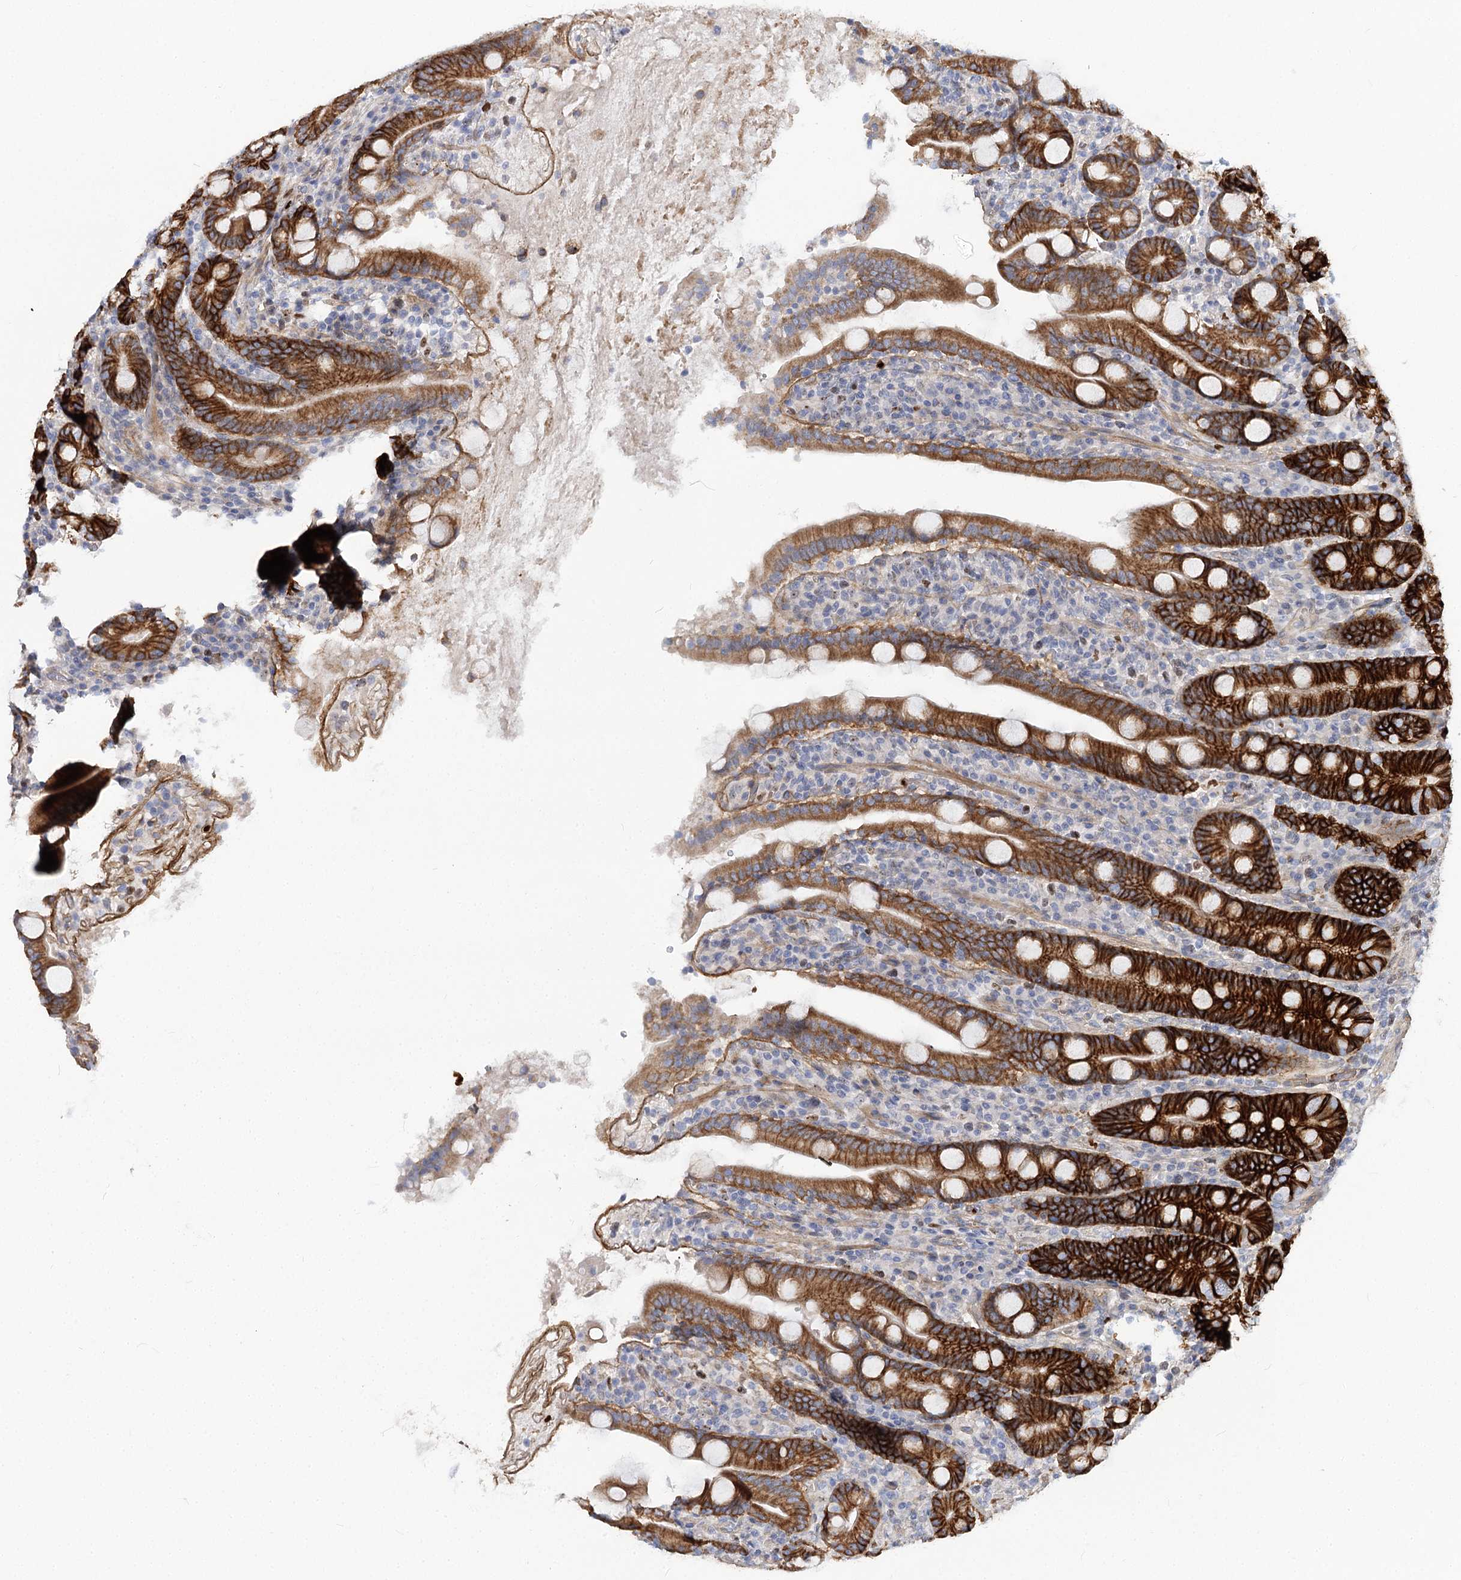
{"staining": {"intensity": "strong", "quantity": ">75%", "location": "cytoplasmic/membranous"}, "tissue": "duodenum", "cell_type": "Glandular cells", "image_type": "normal", "snomed": [{"axis": "morphology", "description": "Normal tissue, NOS"}, {"axis": "topography", "description": "Duodenum"}], "caption": "Immunohistochemistry micrograph of benign duodenum: human duodenum stained using immunohistochemistry (IHC) demonstrates high levels of strong protein expression localized specifically in the cytoplasmic/membranous of glandular cells, appearing as a cytoplasmic/membranous brown color.", "gene": "C11orf52", "patient": {"sex": "male", "age": 35}}